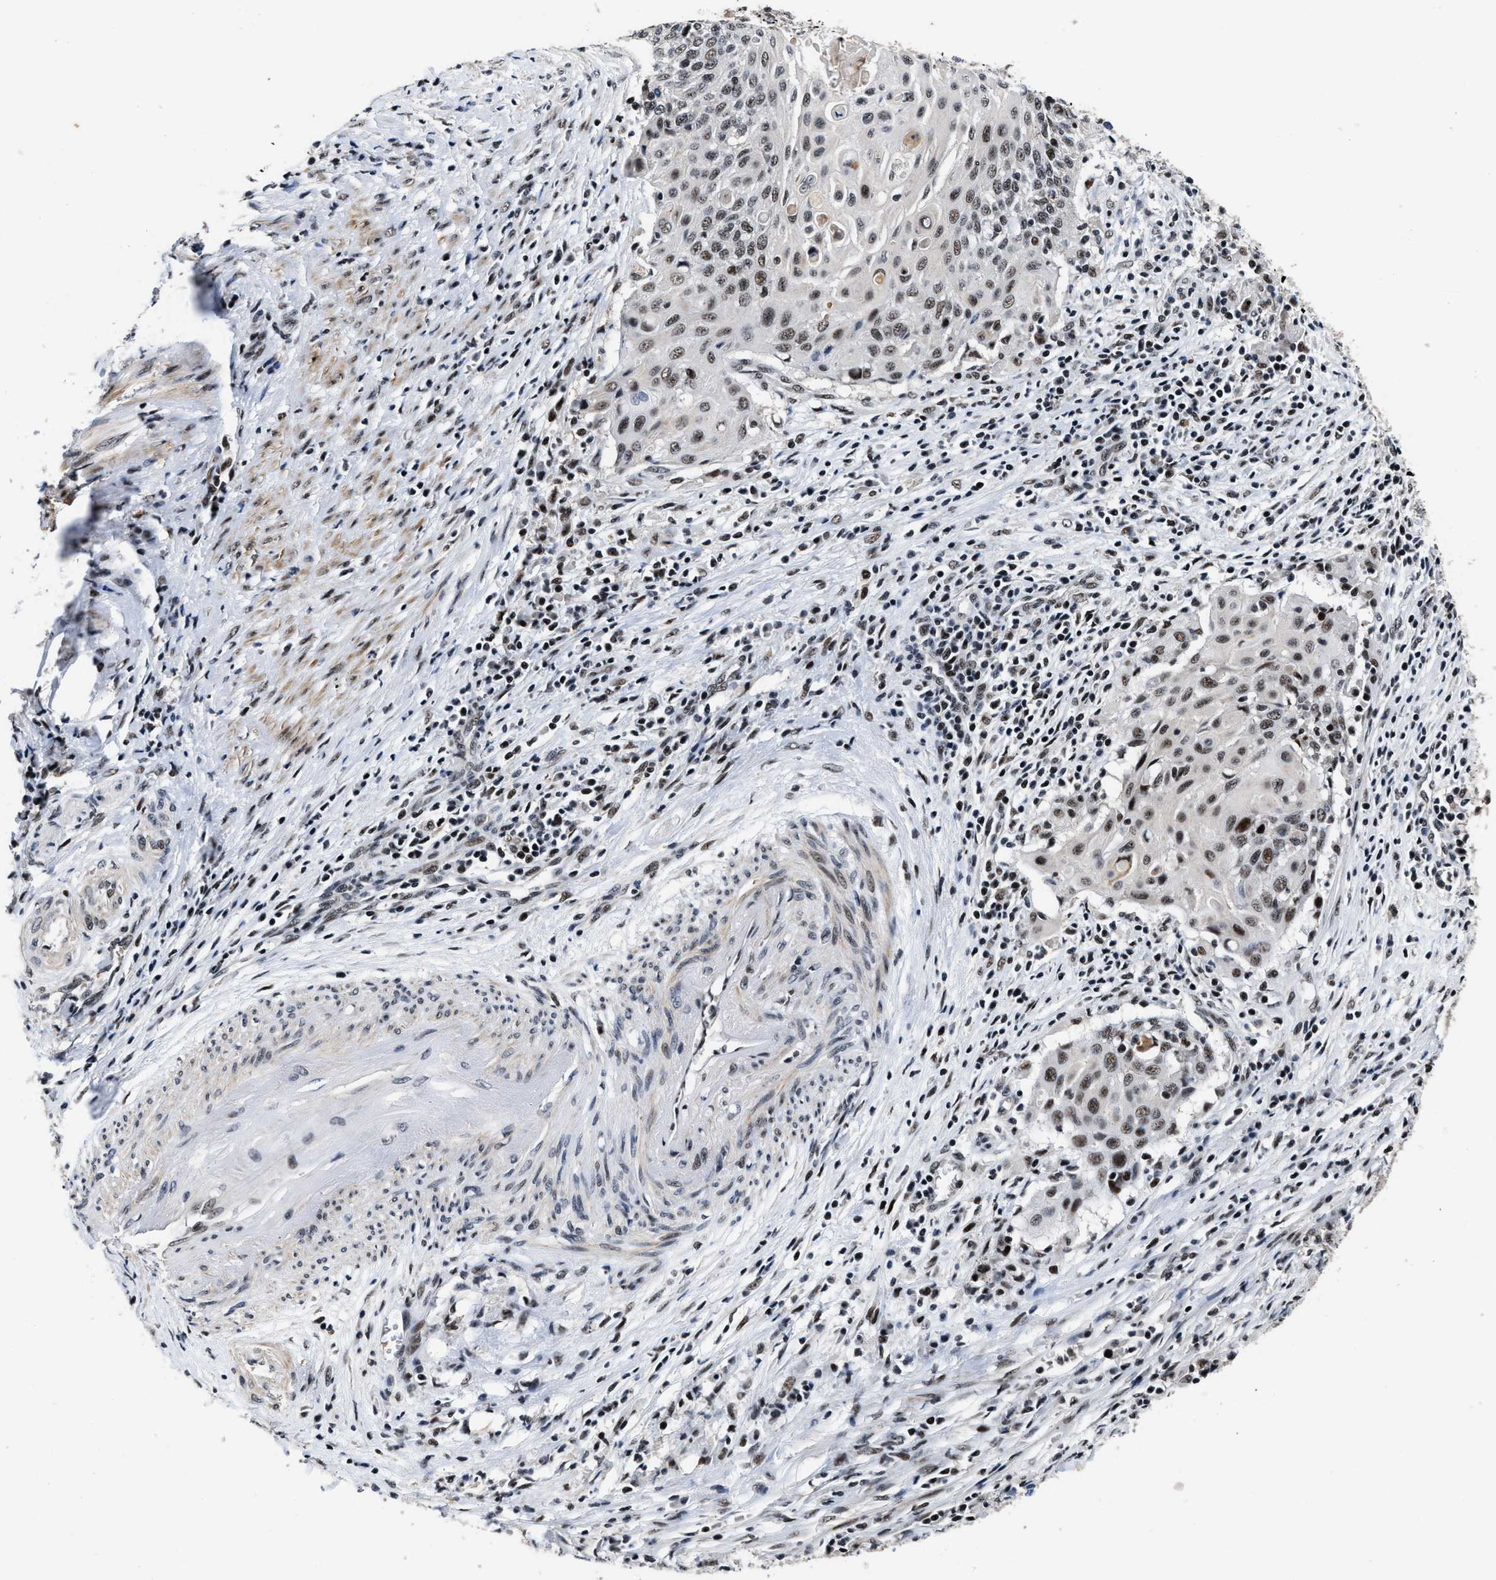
{"staining": {"intensity": "weak", "quantity": ">75%", "location": "nuclear"}, "tissue": "cervical cancer", "cell_type": "Tumor cells", "image_type": "cancer", "snomed": [{"axis": "morphology", "description": "Squamous cell carcinoma, NOS"}, {"axis": "topography", "description": "Cervix"}], "caption": "Immunohistochemical staining of human squamous cell carcinoma (cervical) reveals low levels of weak nuclear protein staining in about >75% of tumor cells. (IHC, brightfield microscopy, high magnification).", "gene": "ZNF233", "patient": {"sex": "female", "age": 39}}